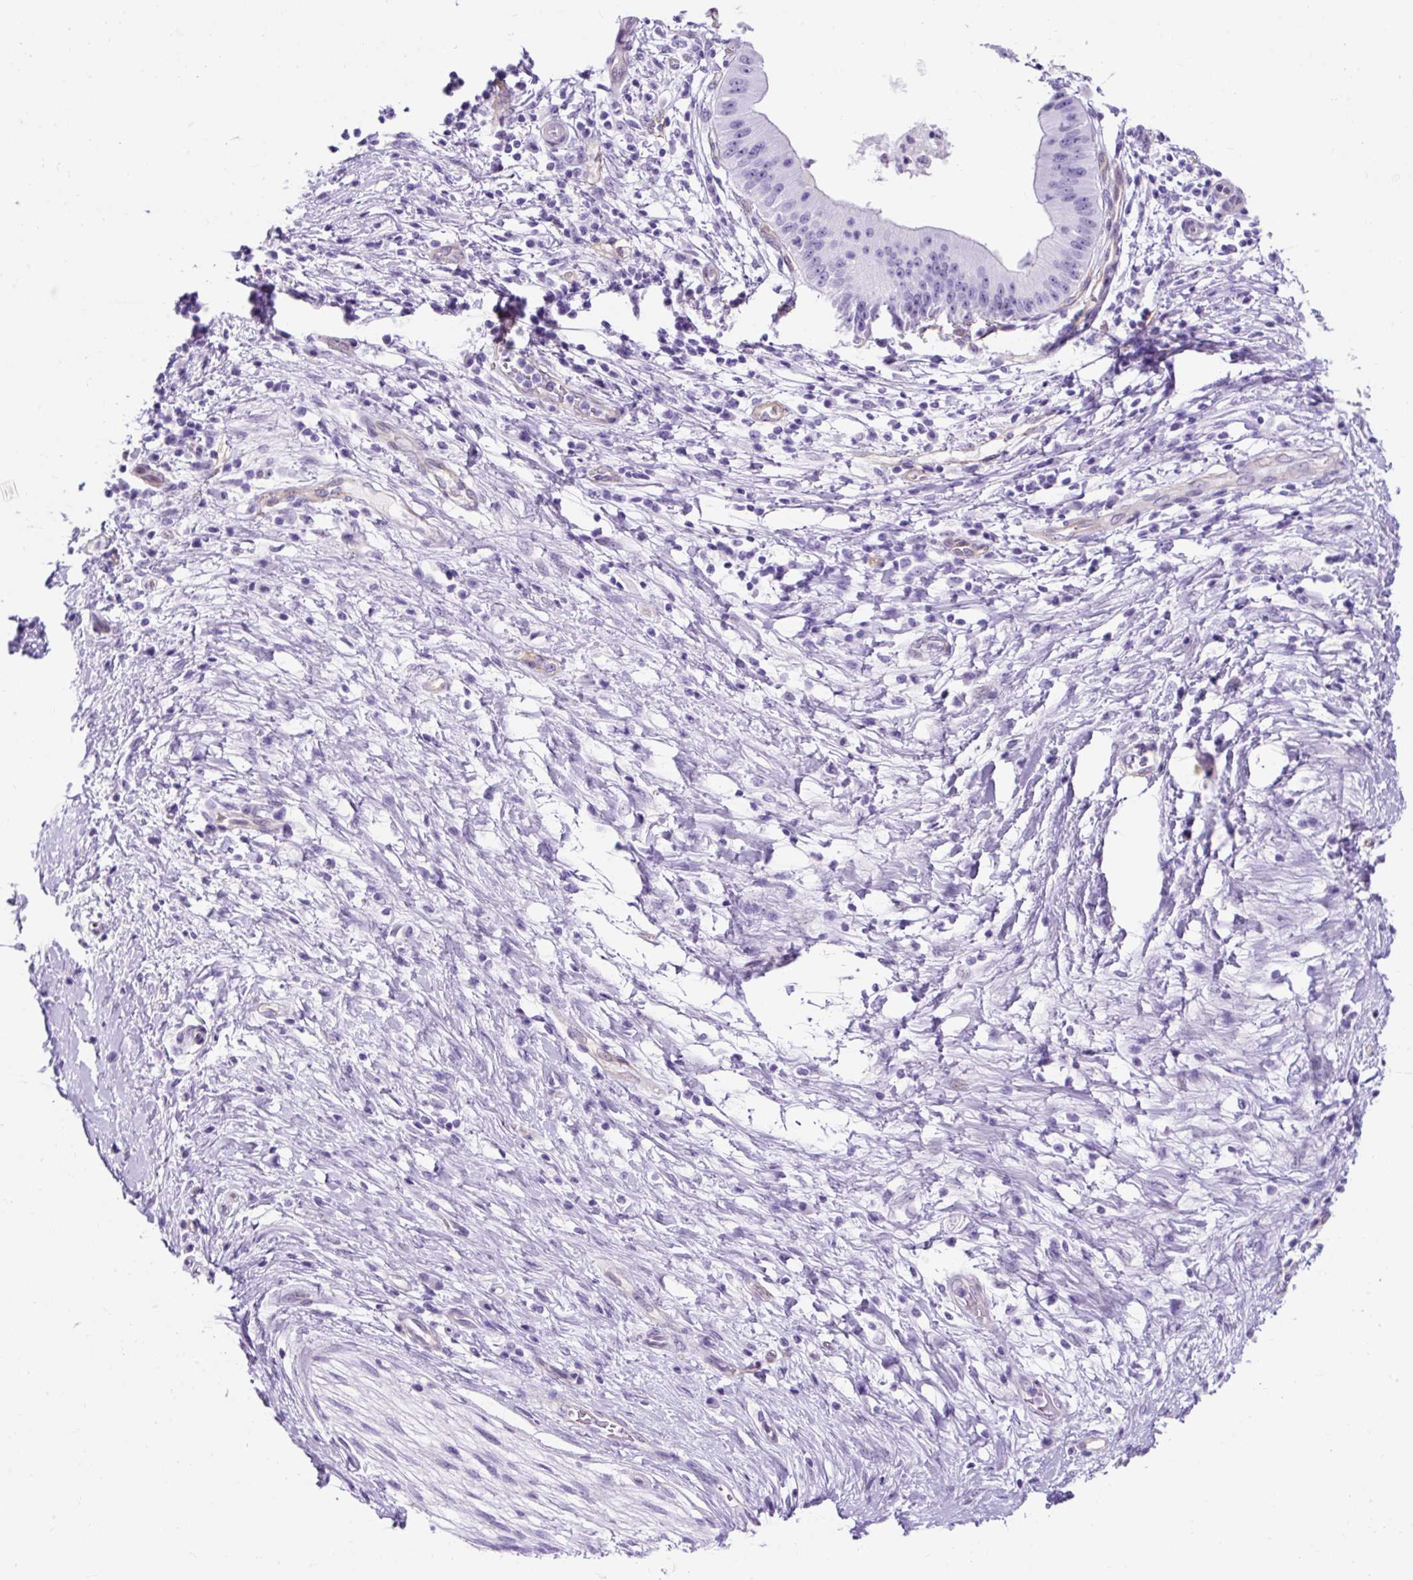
{"staining": {"intensity": "negative", "quantity": "none", "location": "none"}, "tissue": "pancreatic cancer", "cell_type": "Tumor cells", "image_type": "cancer", "snomed": [{"axis": "morphology", "description": "Adenocarcinoma, NOS"}, {"axis": "topography", "description": "Pancreas"}], "caption": "DAB (3,3'-diaminobenzidine) immunohistochemical staining of adenocarcinoma (pancreatic) demonstrates no significant expression in tumor cells.", "gene": "KRT12", "patient": {"sex": "male", "age": 68}}